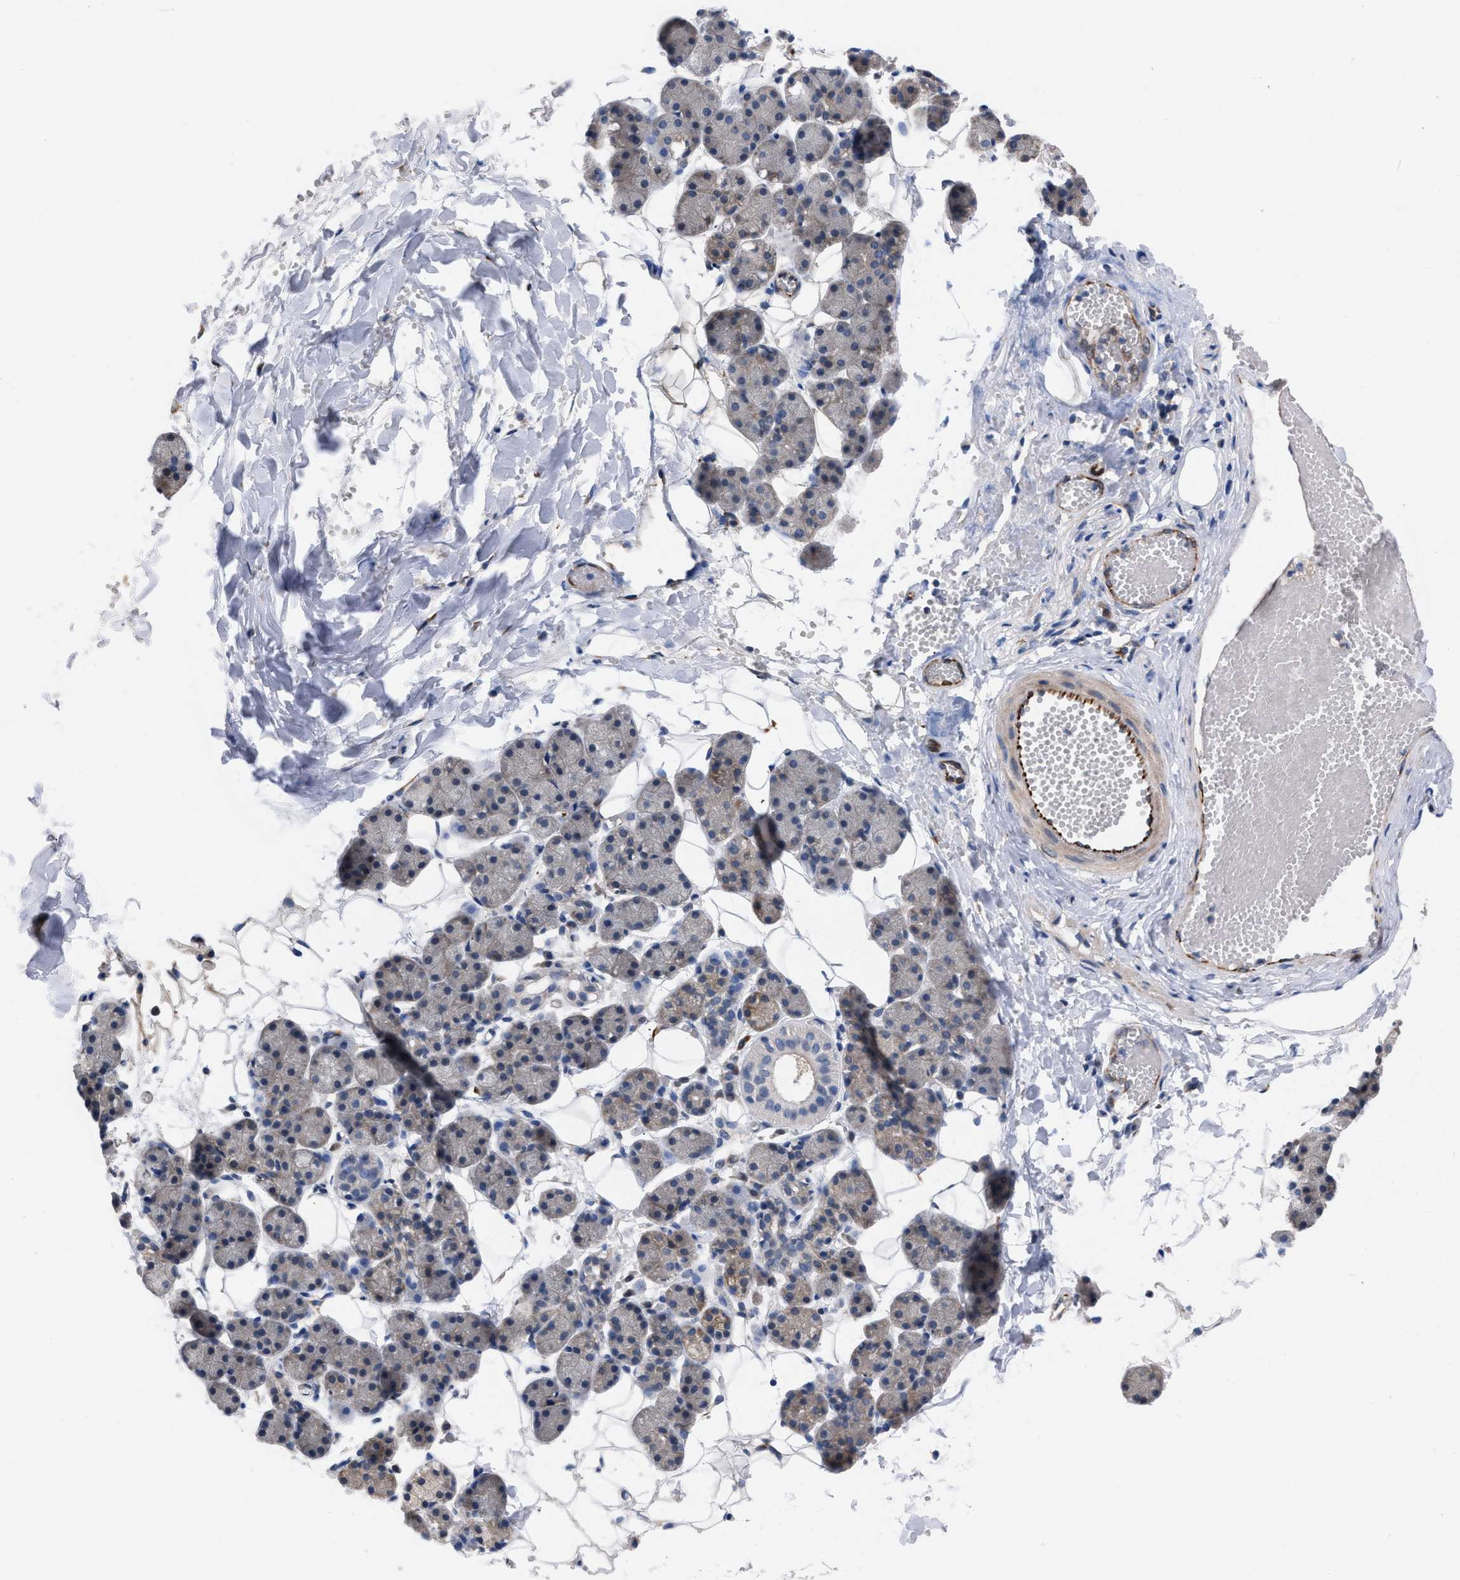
{"staining": {"intensity": "weak", "quantity": "25%-75%", "location": "cytoplasmic/membranous"}, "tissue": "salivary gland", "cell_type": "Glandular cells", "image_type": "normal", "snomed": [{"axis": "morphology", "description": "Normal tissue, NOS"}, {"axis": "topography", "description": "Salivary gland"}], "caption": "This is a micrograph of immunohistochemistry (IHC) staining of normal salivary gland, which shows weak staining in the cytoplasmic/membranous of glandular cells.", "gene": "TMEM131", "patient": {"sex": "female", "age": 33}}